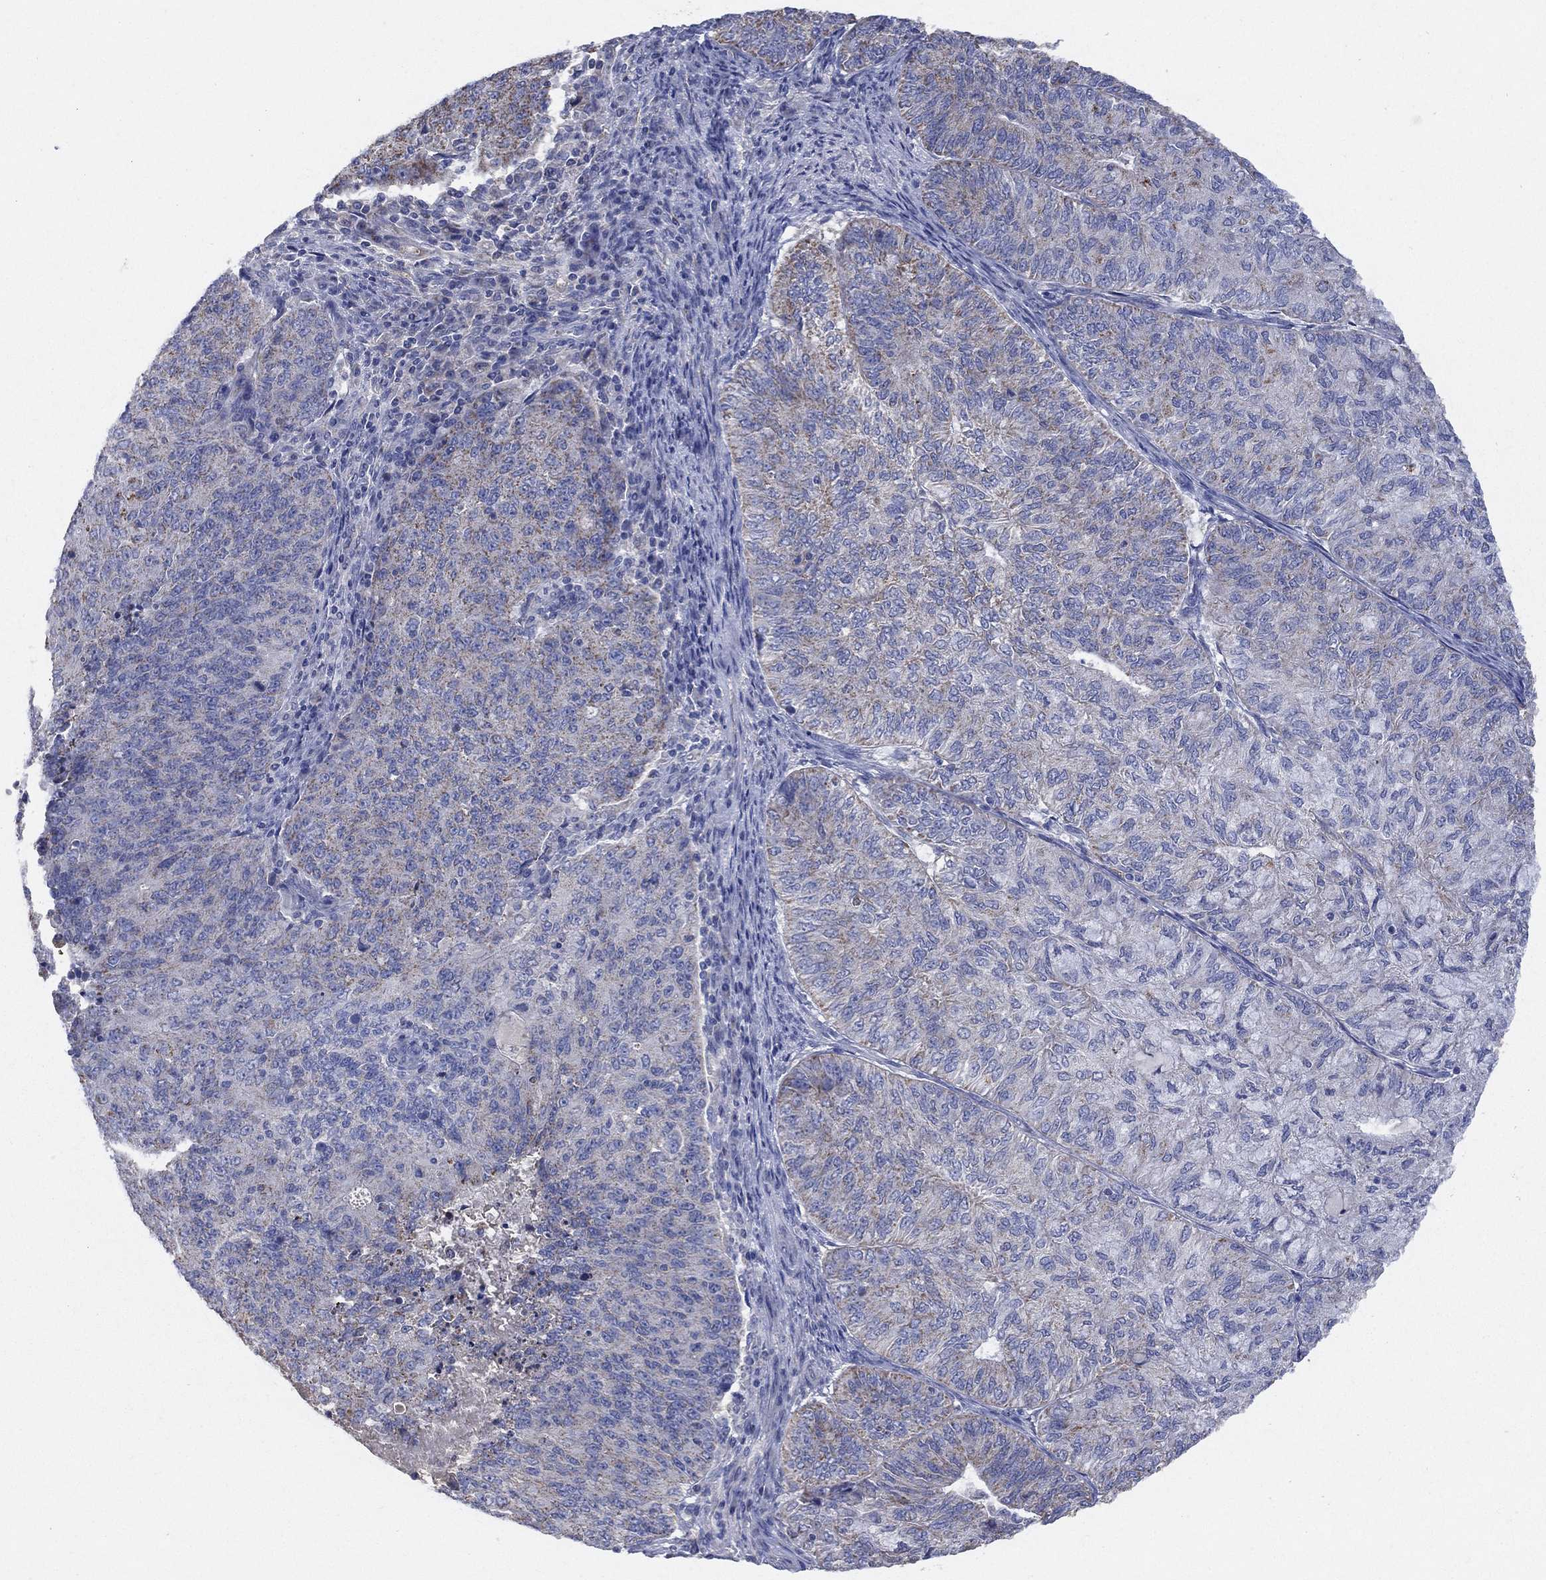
{"staining": {"intensity": "moderate", "quantity": "<25%", "location": "cytoplasmic/membranous"}, "tissue": "endometrial cancer", "cell_type": "Tumor cells", "image_type": "cancer", "snomed": [{"axis": "morphology", "description": "Adenocarcinoma, NOS"}, {"axis": "topography", "description": "Endometrium"}], "caption": "This image reveals endometrial adenocarcinoma stained with IHC to label a protein in brown. The cytoplasmic/membranous of tumor cells show moderate positivity for the protein. Nuclei are counter-stained blue.", "gene": "CLVS1", "patient": {"sex": "female", "age": 82}}